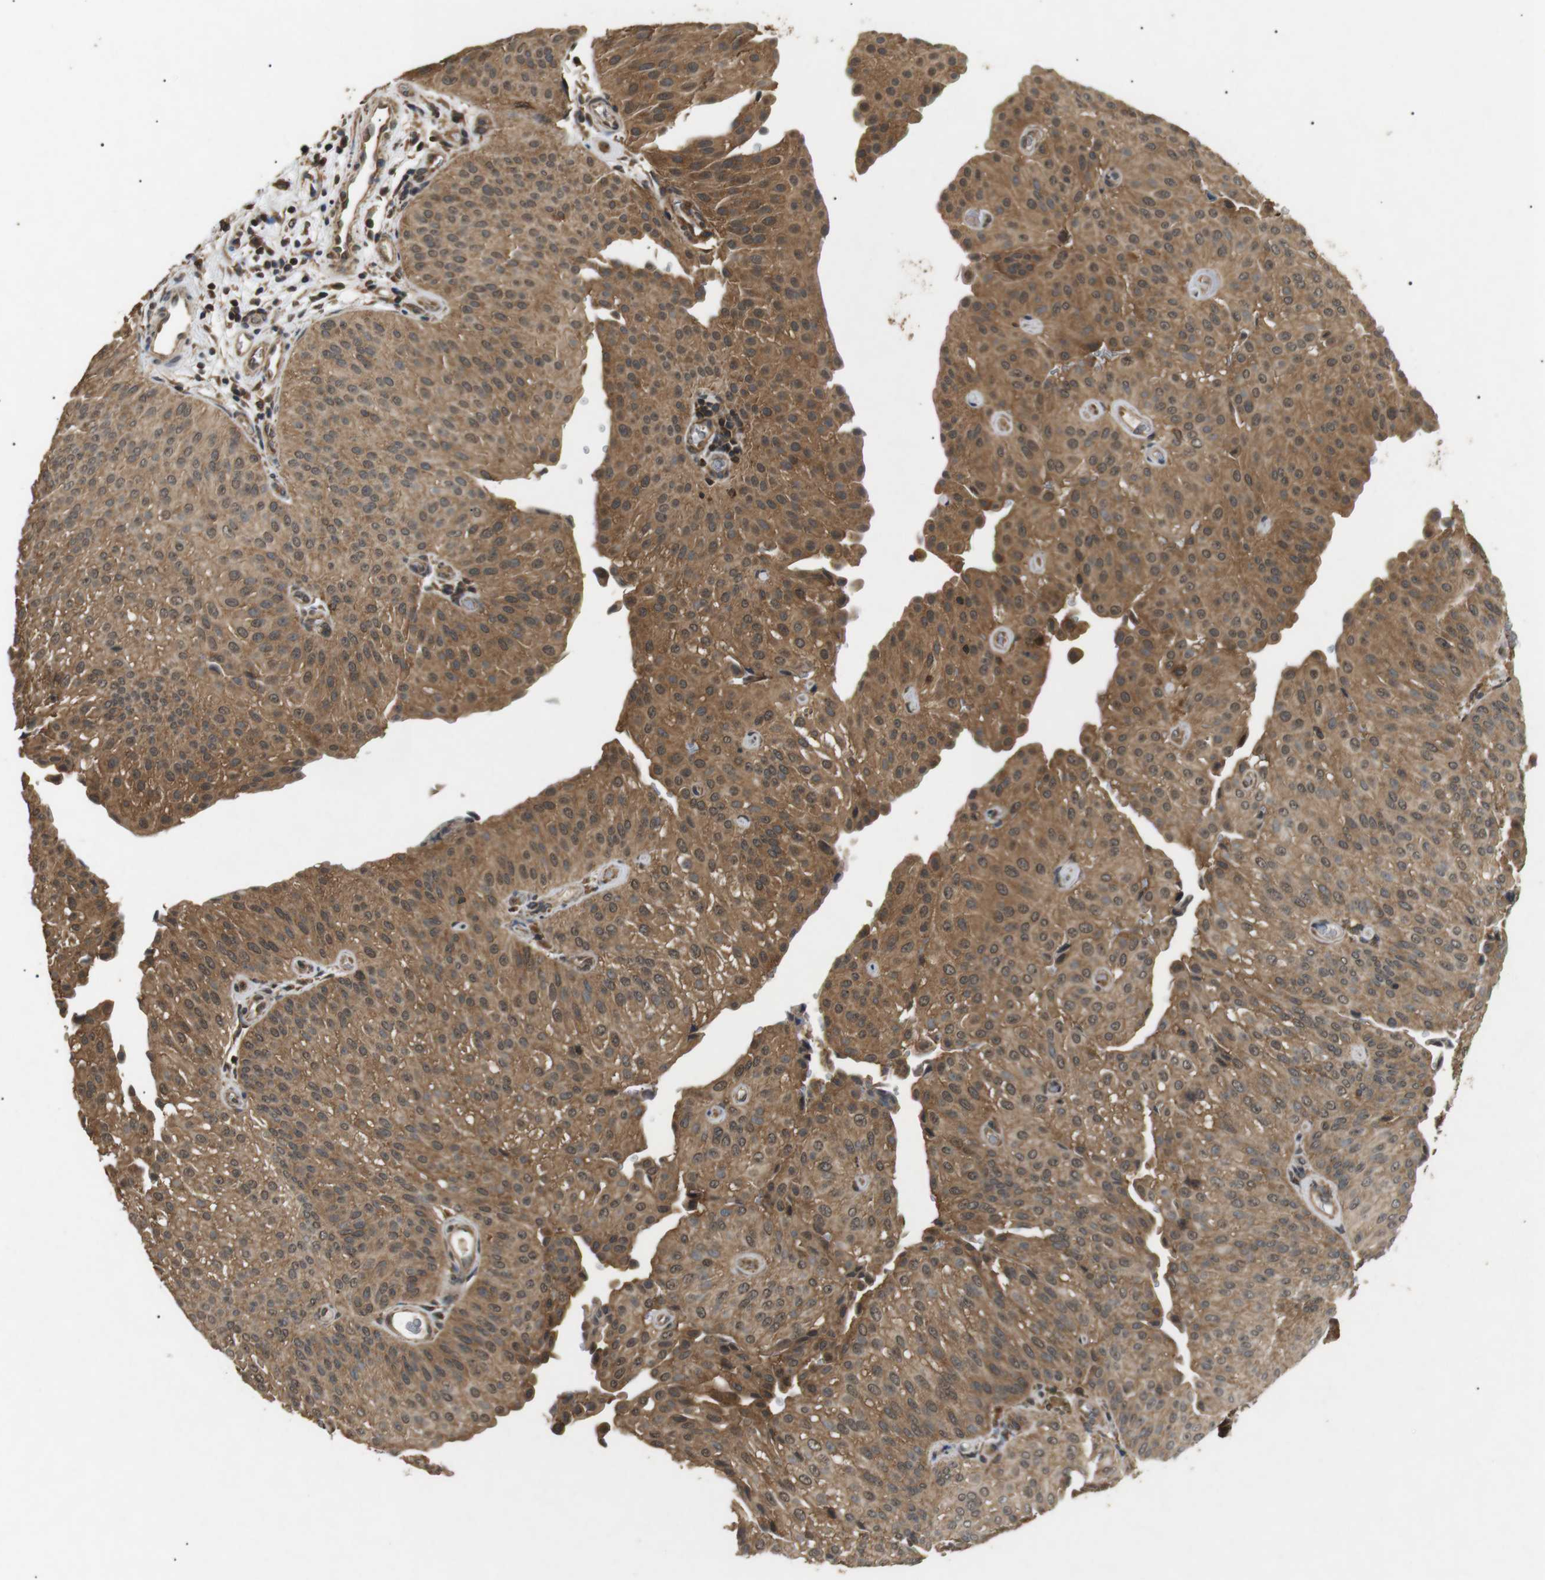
{"staining": {"intensity": "moderate", "quantity": ">75%", "location": "cytoplasmic/membranous"}, "tissue": "urothelial cancer", "cell_type": "Tumor cells", "image_type": "cancer", "snomed": [{"axis": "morphology", "description": "Urothelial carcinoma, Low grade"}, {"axis": "topography", "description": "Urinary bladder"}], "caption": "Protein expression by immunohistochemistry (IHC) demonstrates moderate cytoplasmic/membranous staining in approximately >75% of tumor cells in urothelial carcinoma (low-grade).", "gene": "TBC1D15", "patient": {"sex": "female", "age": 60}}